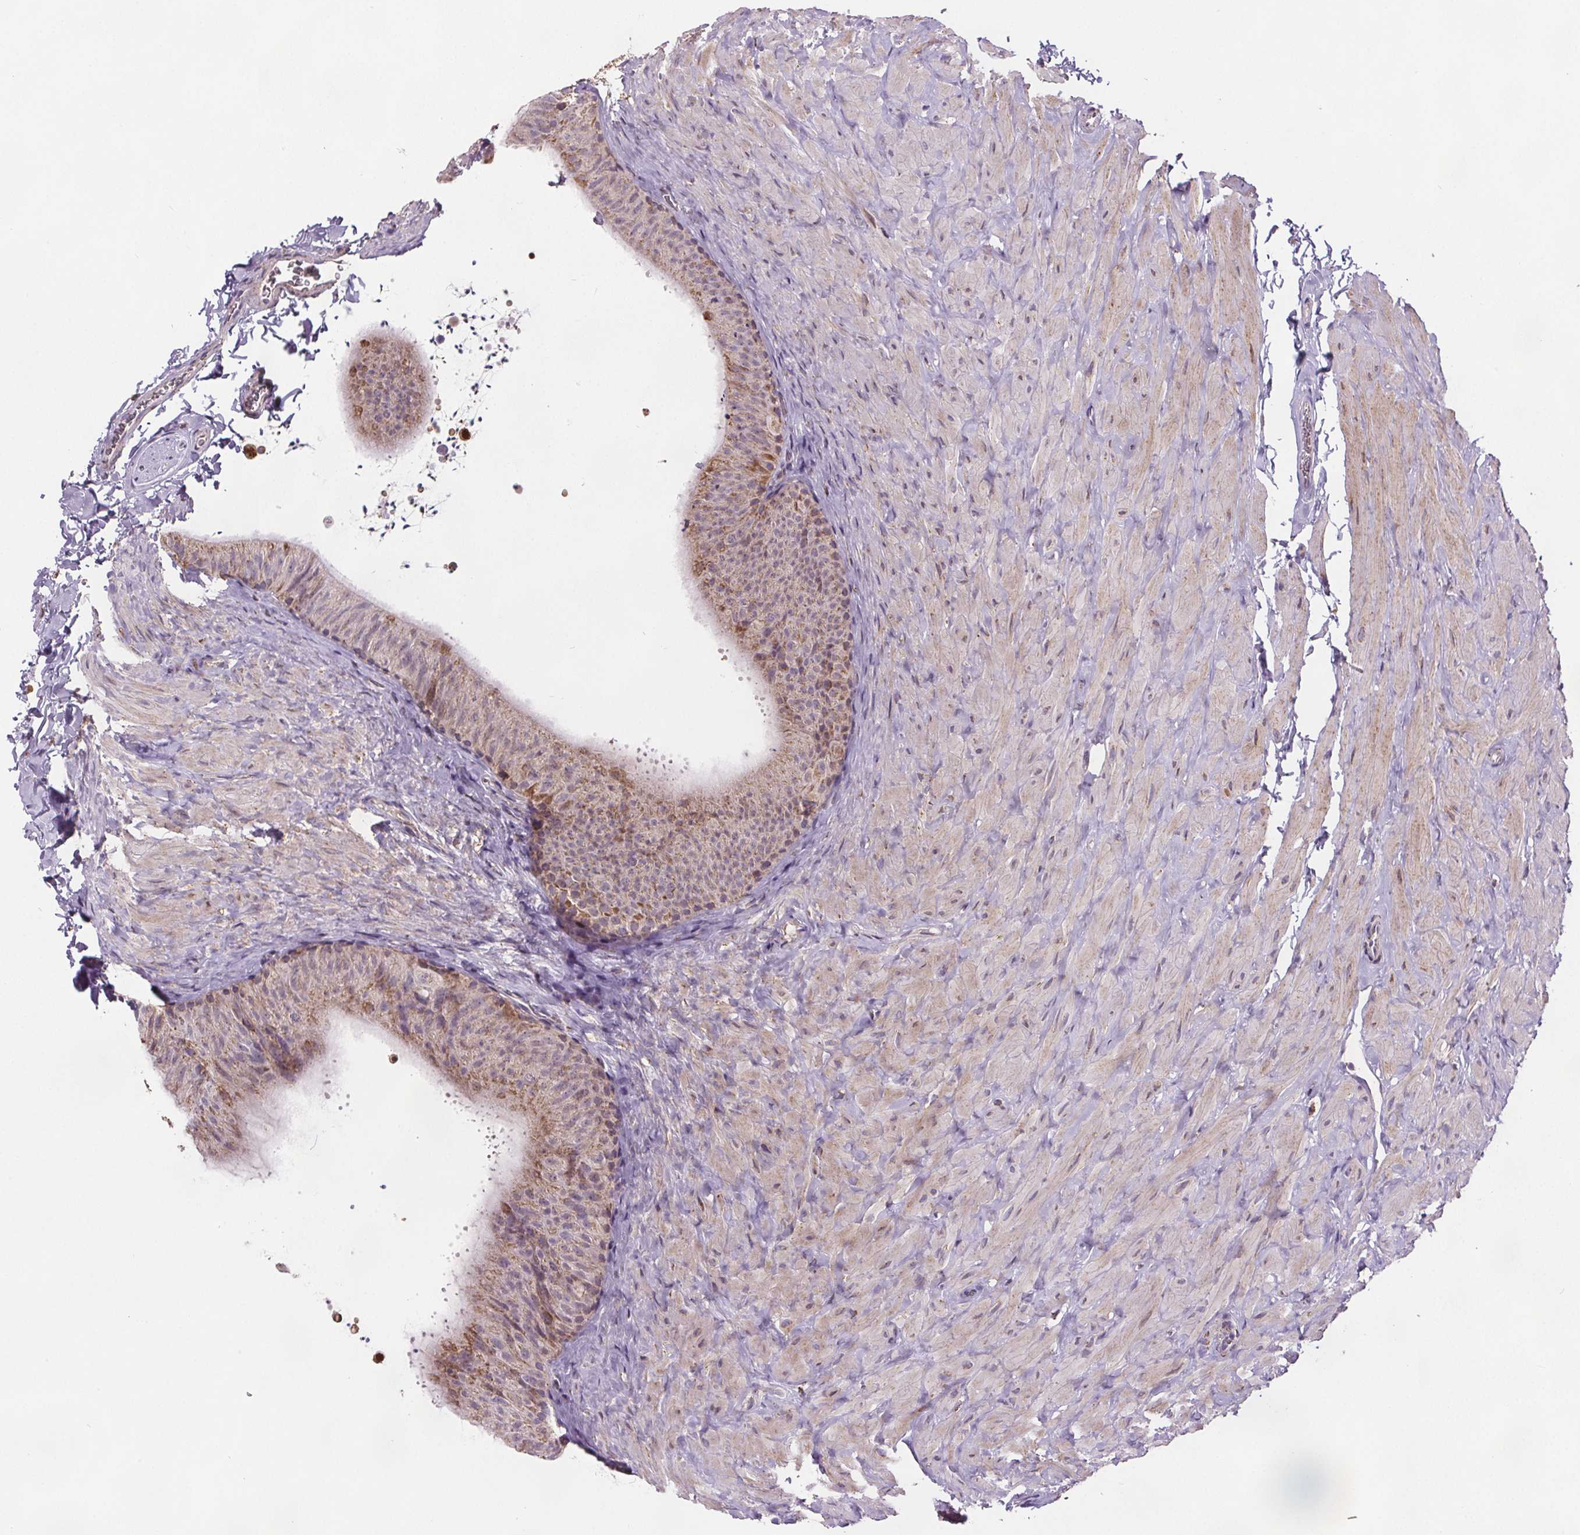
{"staining": {"intensity": "moderate", "quantity": "<25%", "location": "cytoplasmic/membranous"}, "tissue": "epididymis", "cell_type": "Glandular cells", "image_type": "normal", "snomed": [{"axis": "morphology", "description": "Normal tissue, NOS"}, {"axis": "topography", "description": "Epididymis, spermatic cord, NOS"}, {"axis": "topography", "description": "Epididymis"}], "caption": "DAB (3,3'-diaminobenzidine) immunohistochemical staining of normal epididymis reveals moderate cytoplasmic/membranous protein staining in about <25% of glandular cells. The staining is performed using DAB brown chromogen to label protein expression. The nuclei are counter-stained blue using hematoxylin.", "gene": "SUCLA2", "patient": {"sex": "male", "age": 31}}